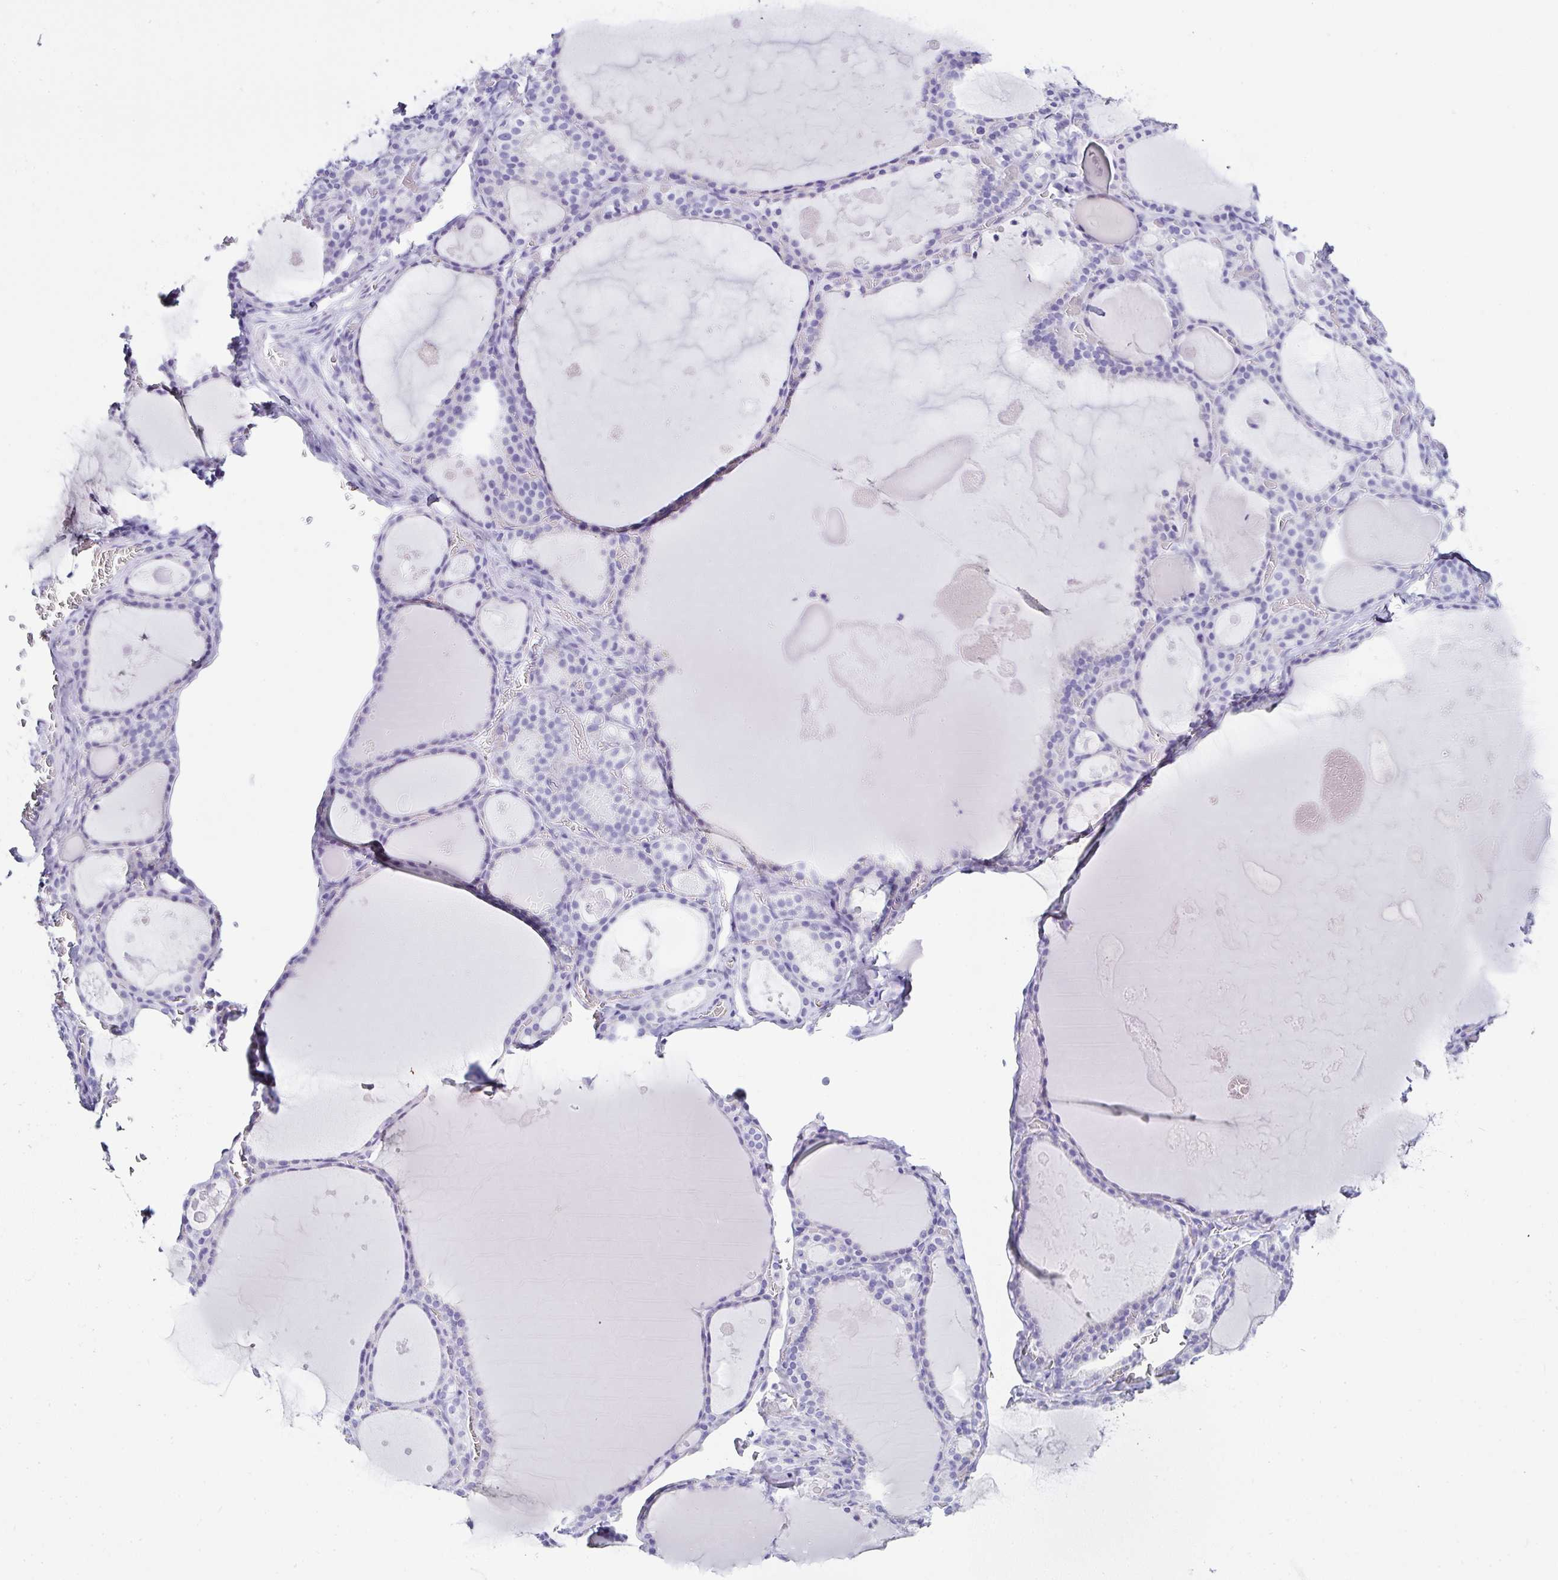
{"staining": {"intensity": "negative", "quantity": "none", "location": "none"}, "tissue": "thyroid gland", "cell_type": "Glandular cells", "image_type": "normal", "snomed": [{"axis": "morphology", "description": "Normal tissue, NOS"}, {"axis": "topography", "description": "Thyroid gland"}], "caption": "High power microscopy photomicrograph of an immunohistochemistry (IHC) histopathology image of normal thyroid gland, revealing no significant positivity in glandular cells.", "gene": "SERPINB3", "patient": {"sex": "male", "age": 56}}